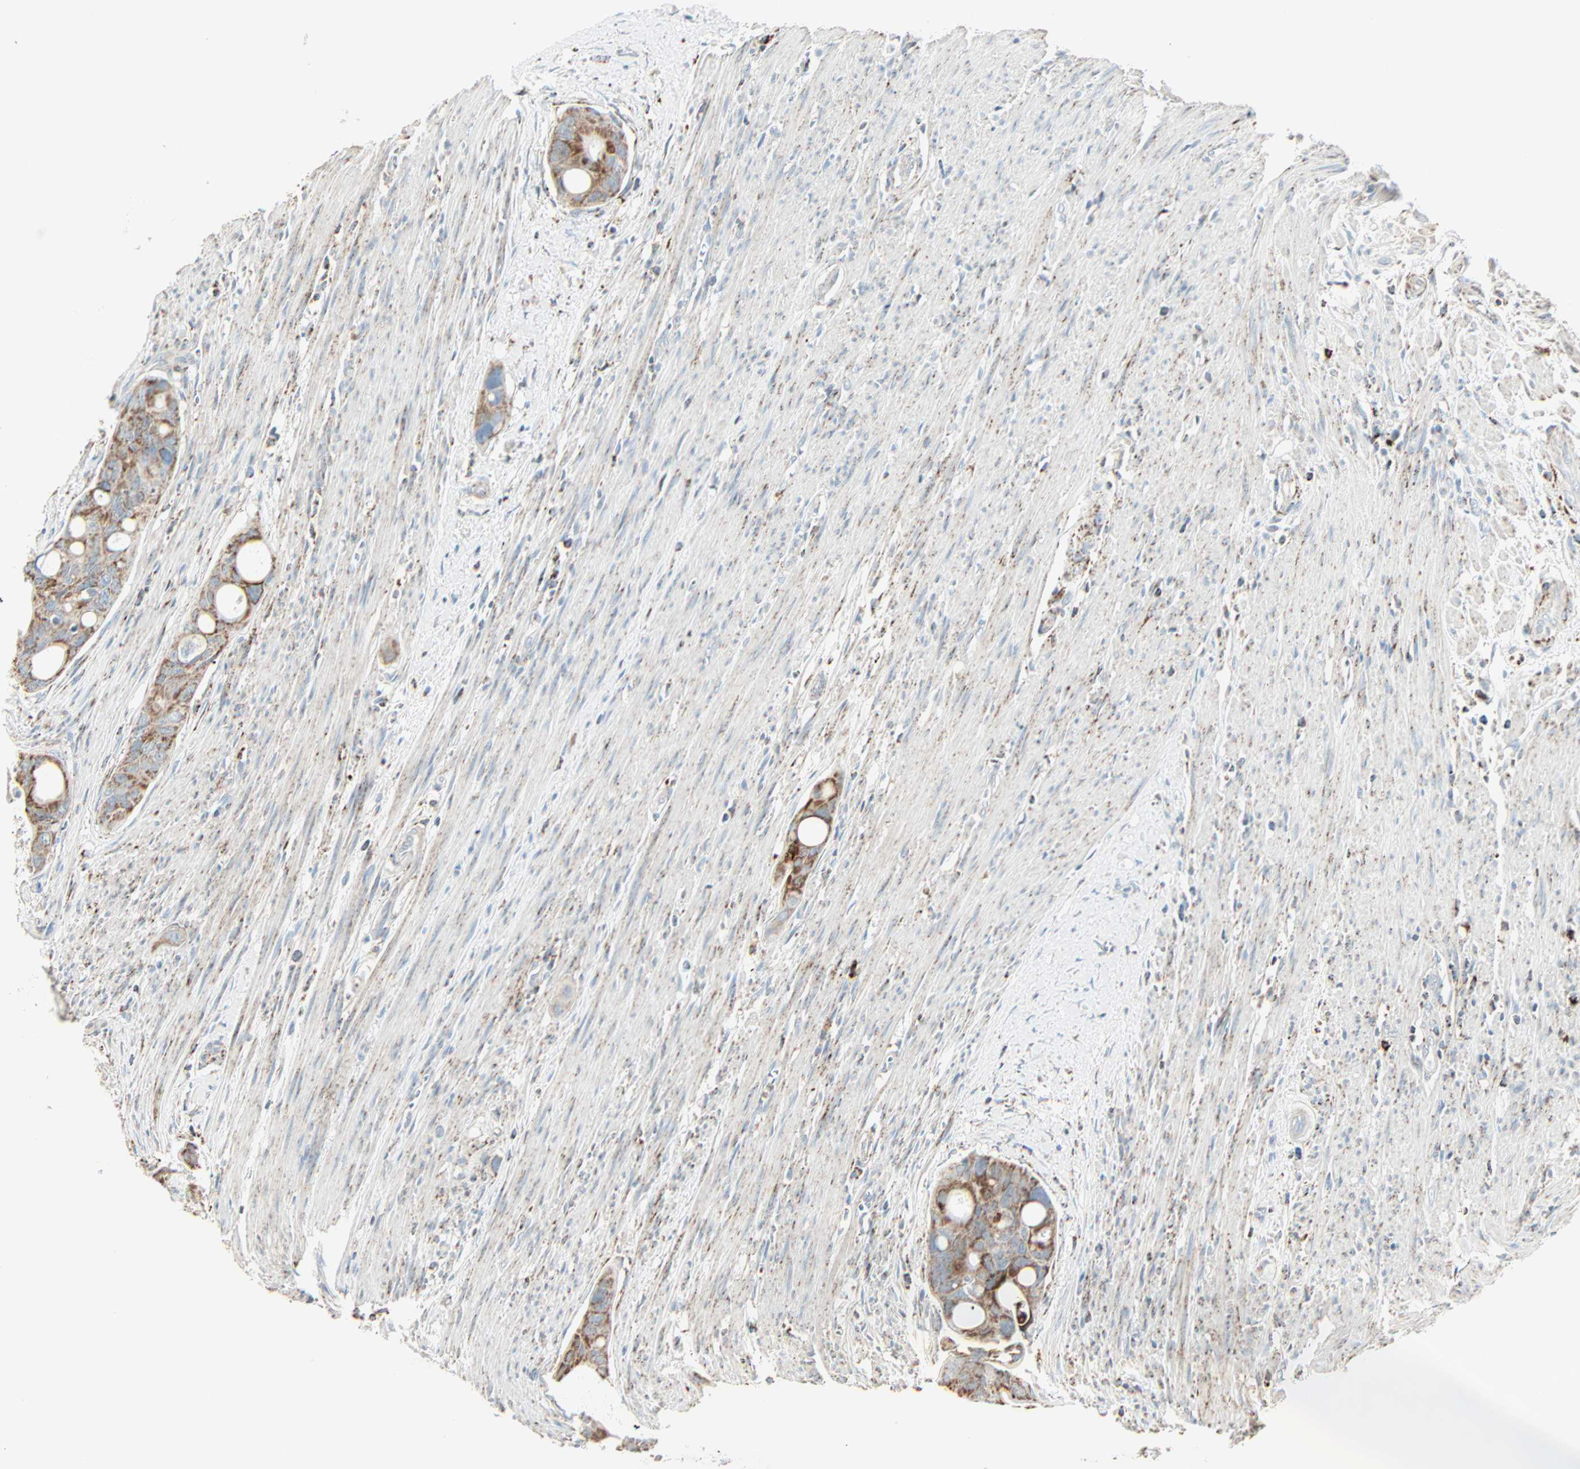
{"staining": {"intensity": "moderate", "quantity": ">75%", "location": "cytoplasmic/membranous"}, "tissue": "colorectal cancer", "cell_type": "Tumor cells", "image_type": "cancer", "snomed": [{"axis": "morphology", "description": "Adenocarcinoma, NOS"}, {"axis": "topography", "description": "Colon"}], "caption": "Moderate cytoplasmic/membranous positivity for a protein is seen in approximately >75% of tumor cells of colorectal adenocarcinoma using IHC.", "gene": "IDH2", "patient": {"sex": "female", "age": 57}}